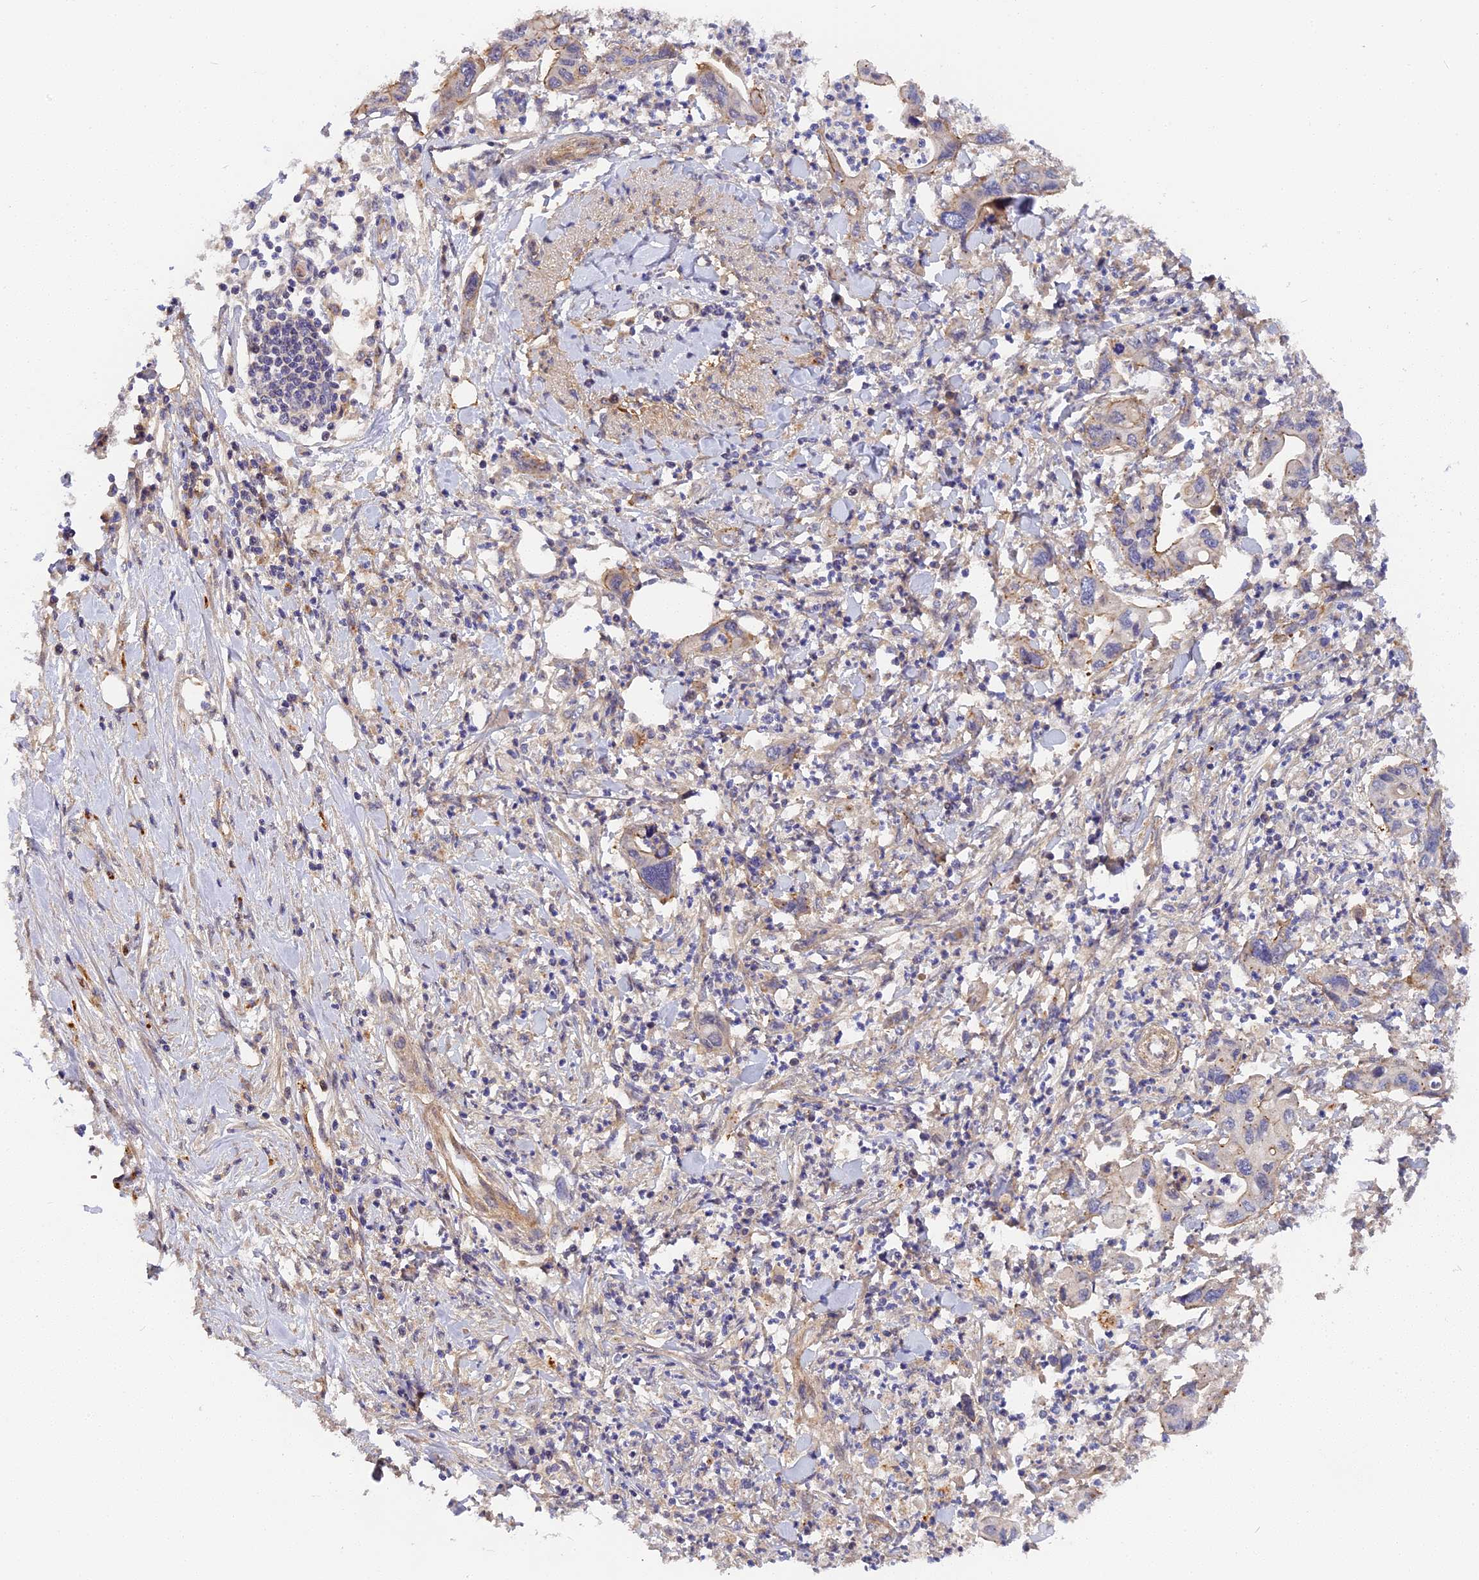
{"staining": {"intensity": "negative", "quantity": "none", "location": "none"}, "tissue": "pancreatic cancer", "cell_type": "Tumor cells", "image_type": "cancer", "snomed": [{"axis": "morphology", "description": "Adenocarcinoma, NOS"}, {"axis": "topography", "description": "Pancreas"}], "caption": "Tumor cells show no significant staining in adenocarcinoma (pancreatic).", "gene": "MISP3", "patient": {"sex": "female", "age": 50}}